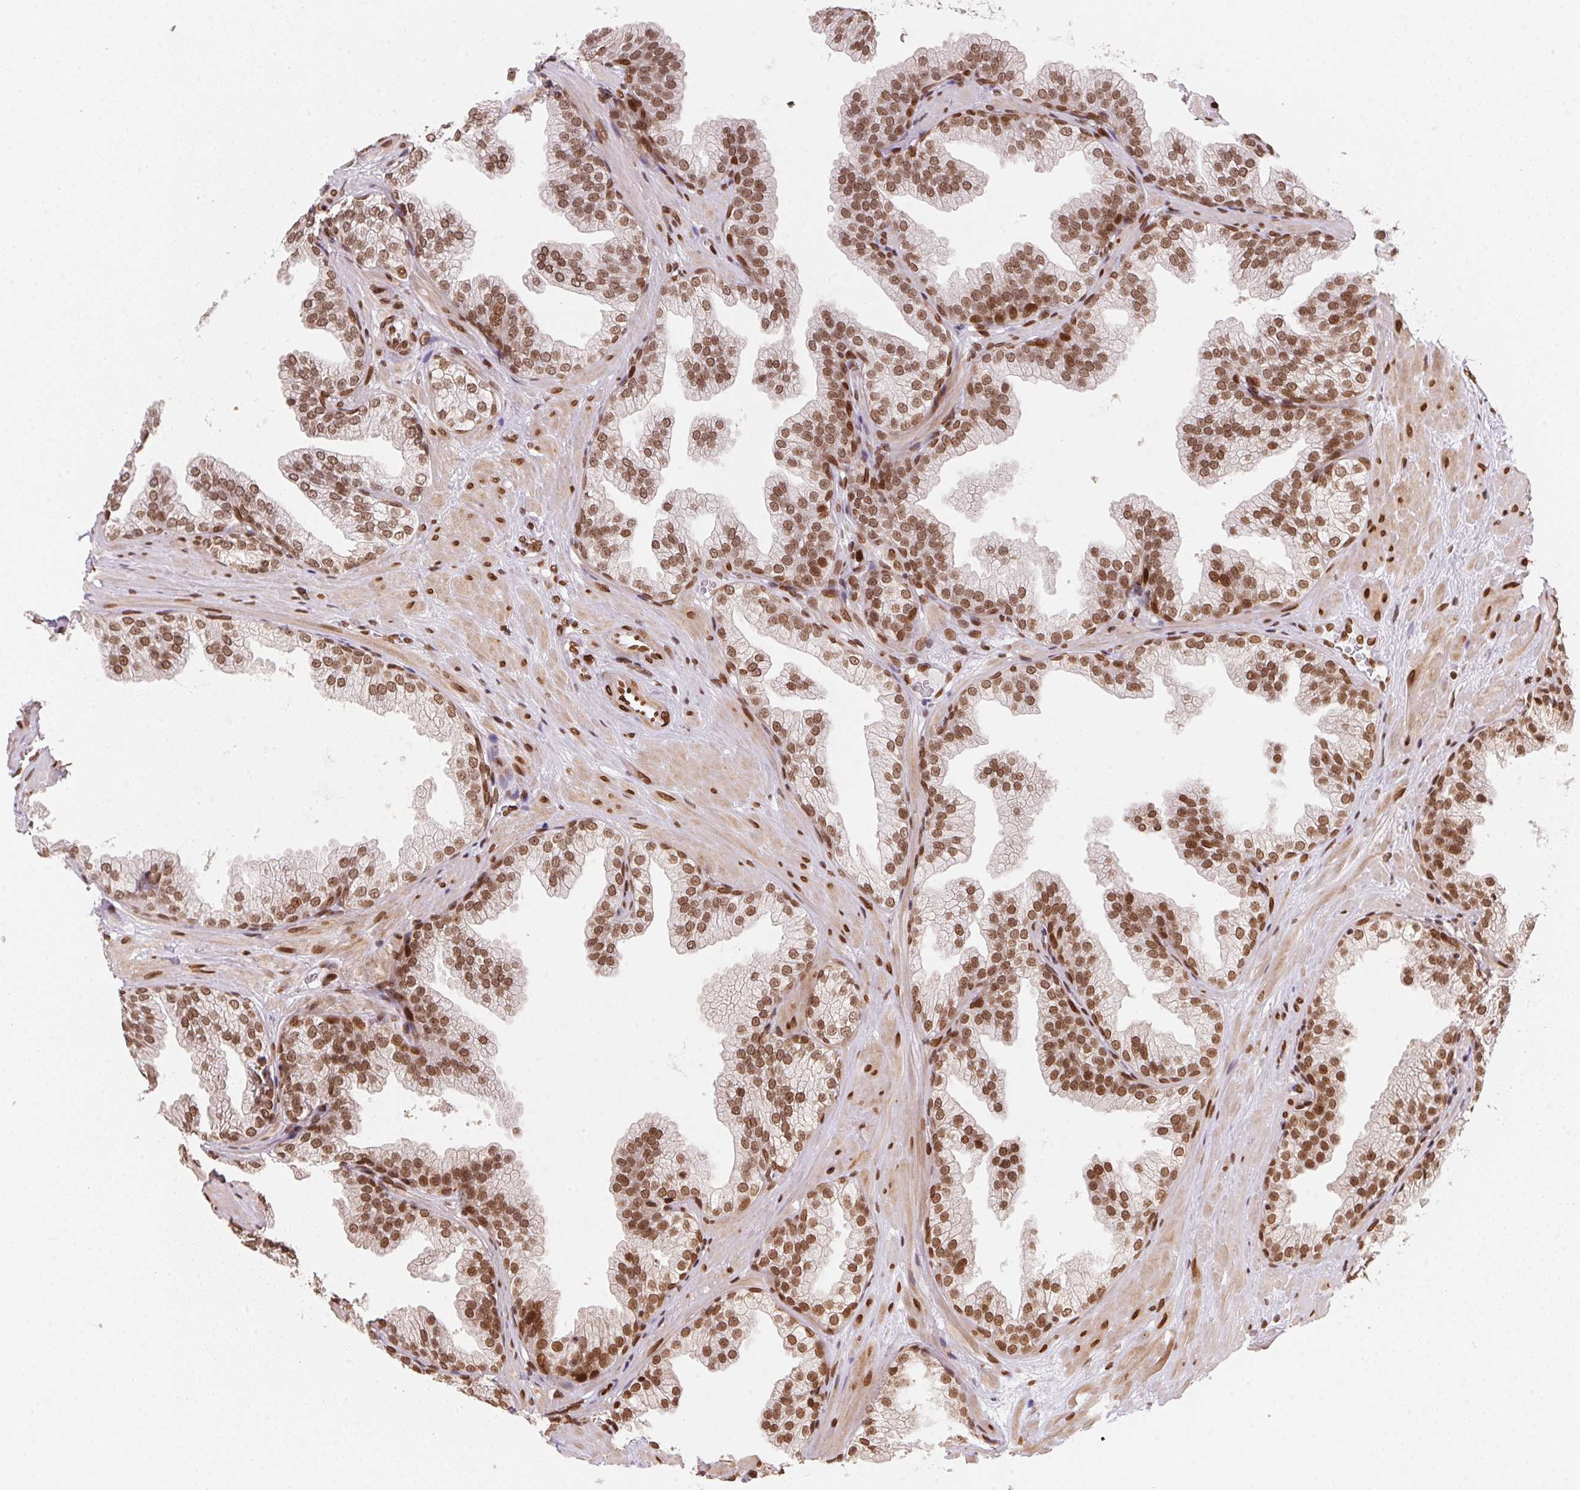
{"staining": {"intensity": "moderate", "quantity": ">75%", "location": "cytoplasmic/membranous,nuclear"}, "tissue": "prostate", "cell_type": "Glandular cells", "image_type": "normal", "snomed": [{"axis": "morphology", "description": "Normal tissue, NOS"}, {"axis": "topography", "description": "Prostate"}], "caption": "Human prostate stained for a protein (brown) reveals moderate cytoplasmic/membranous,nuclear positive positivity in approximately >75% of glandular cells.", "gene": "SAP30BP", "patient": {"sex": "male", "age": 37}}